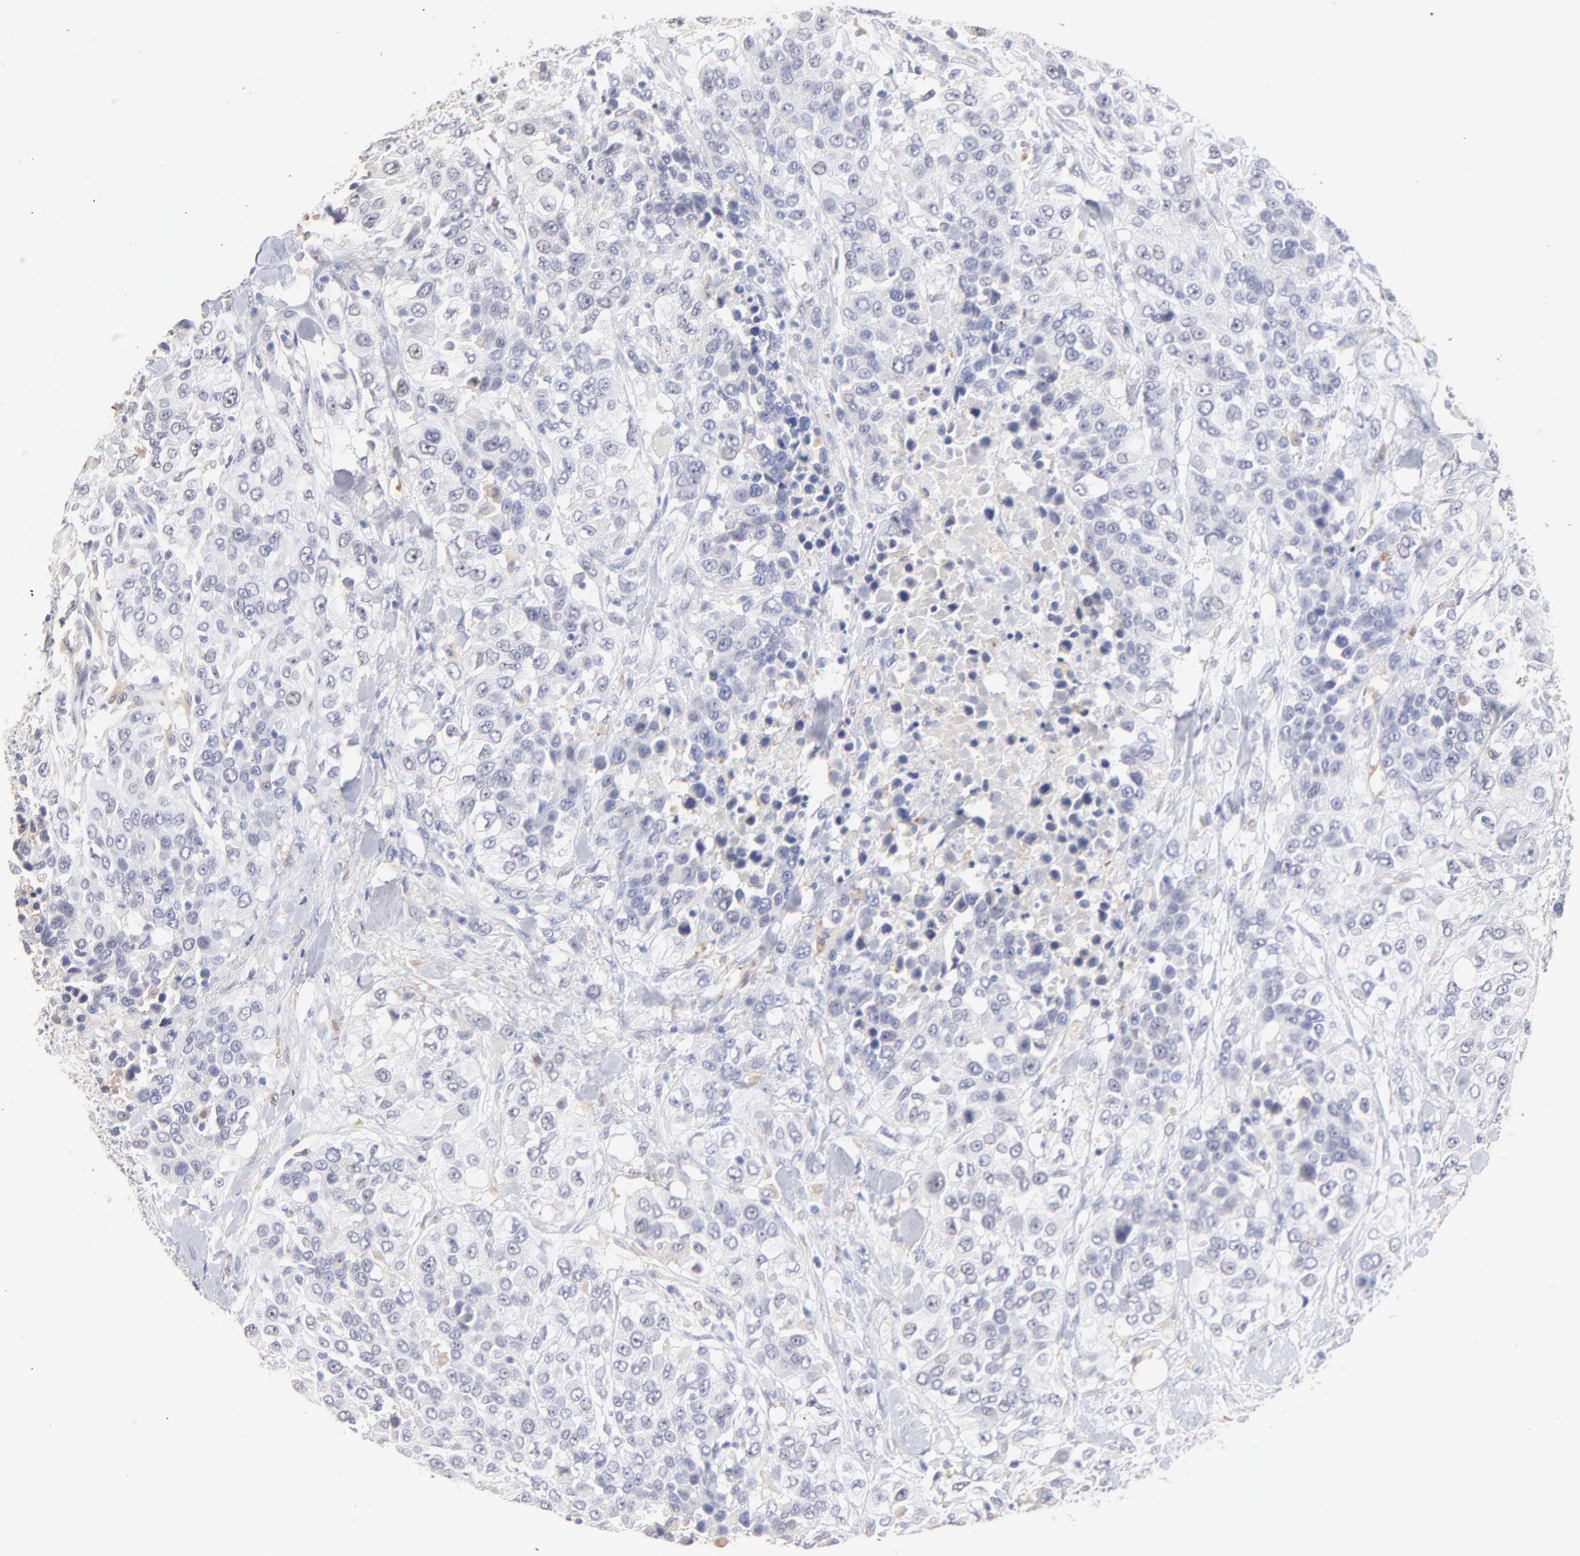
{"staining": {"intensity": "negative", "quantity": "none", "location": "none"}, "tissue": "urothelial cancer", "cell_type": "Tumor cells", "image_type": "cancer", "snomed": [{"axis": "morphology", "description": "Urothelial carcinoma, High grade"}, {"axis": "topography", "description": "Urinary bladder"}], "caption": "Tumor cells are negative for protein expression in human urothelial carcinoma (high-grade).", "gene": "SMARCA1", "patient": {"sex": "female", "age": 80}}